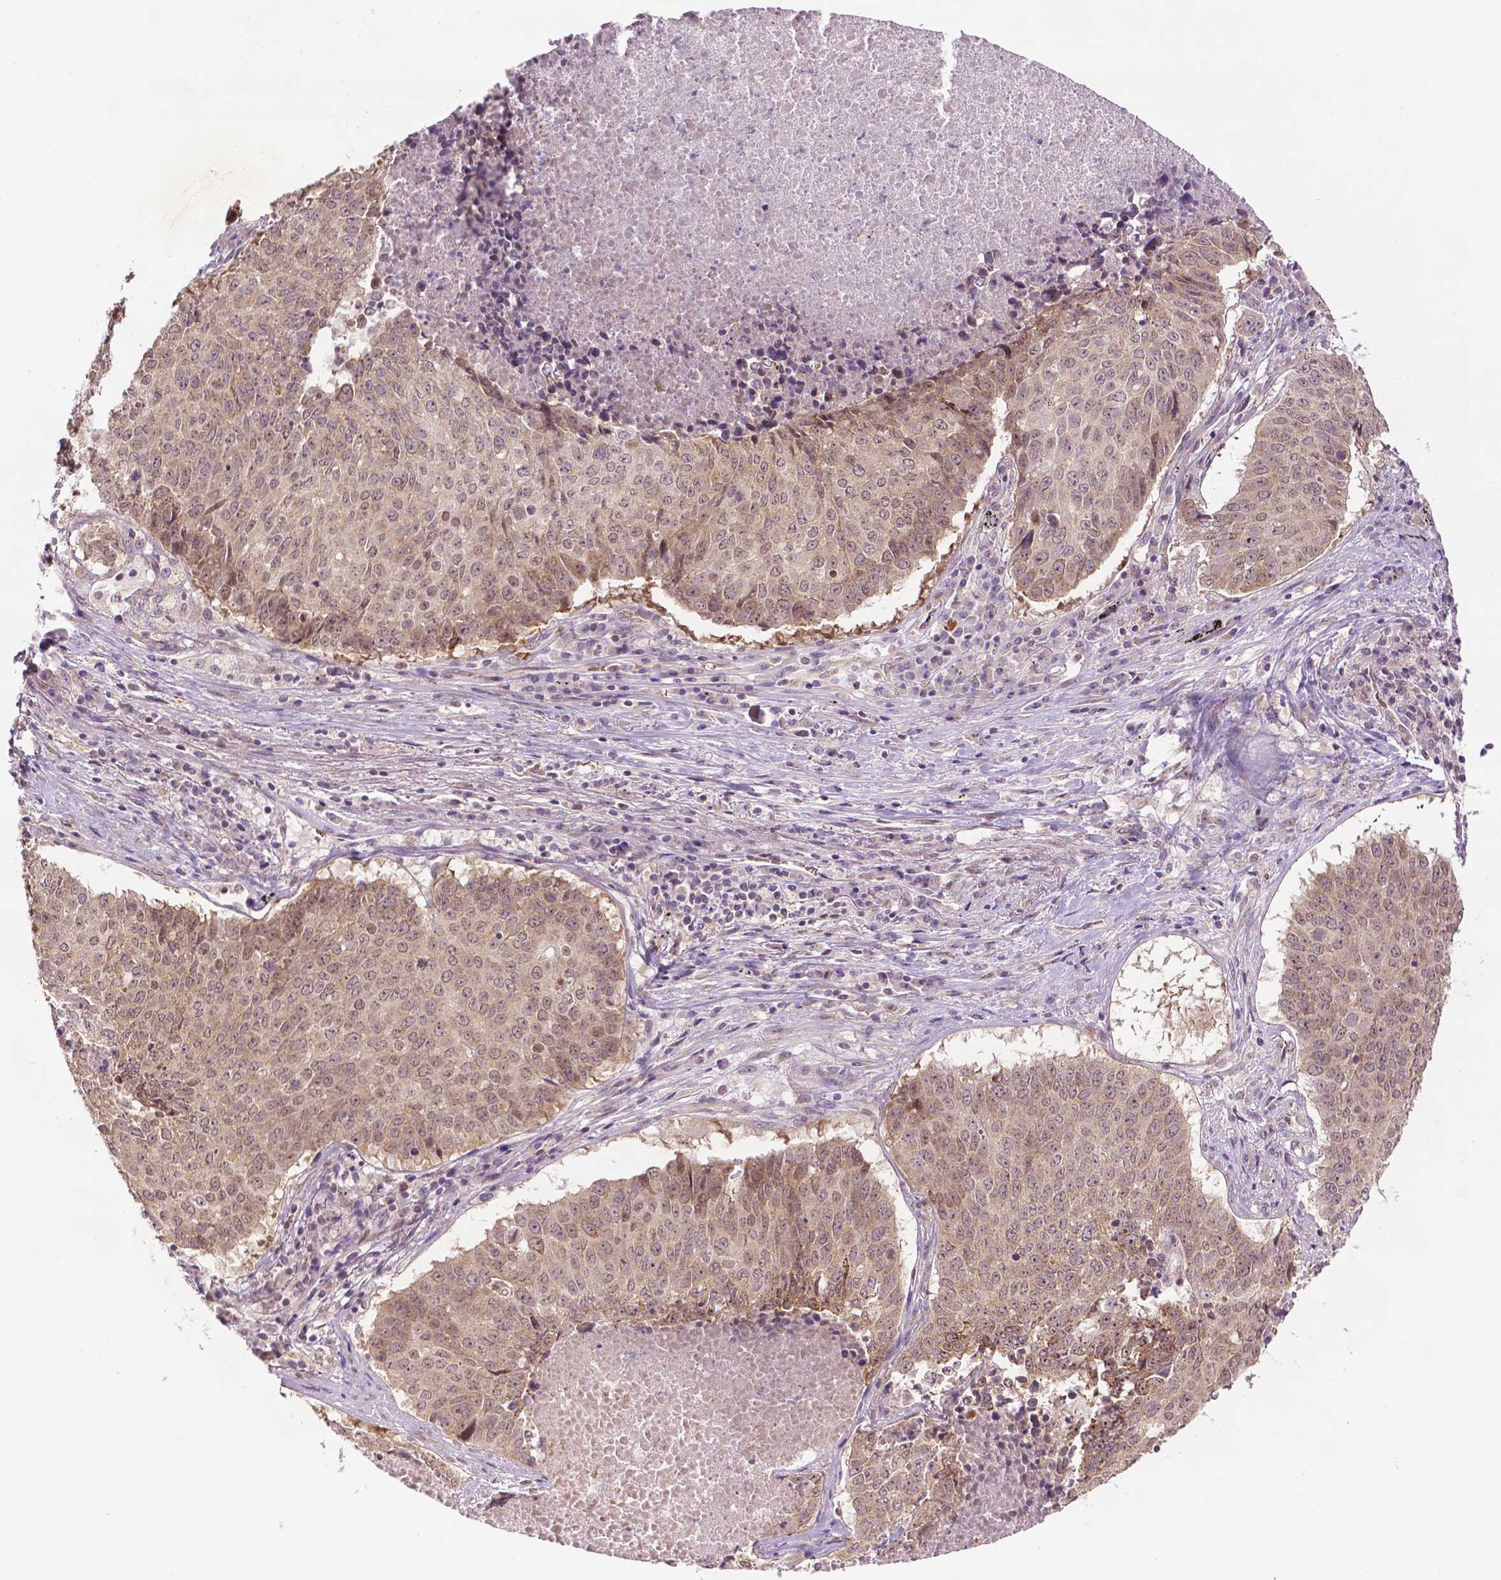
{"staining": {"intensity": "weak", "quantity": ">75%", "location": "cytoplasmic/membranous,nuclear"}, "tissue": "lung cancer", "cell_type": "Tumor cells", "image_type": "cancer", "snomed": [{"axis": "morphology", "description": "Normal tissue, NOS"}, {"axis": "morphology", "description": "Squamous cell carcinoma, NOS"}, {"axis": "topography", "description": "Bronchus"}, {"axis": "topography", "description": "Lung"}], "caption": "Immunohistochemistry image of neoplastic tissue: human squamous cell carcinoma (lung) stained using immunohistochemistry (IHC) shows low levels of weak protein expression localized specifically in the cytoplasmic/membranous and nuclear of tumor cells, appearing as a cytoplasmic/membranous and nuclear brown color.", "gene": "ZNF41", "patient": {"sex": "male", "age": 64}}